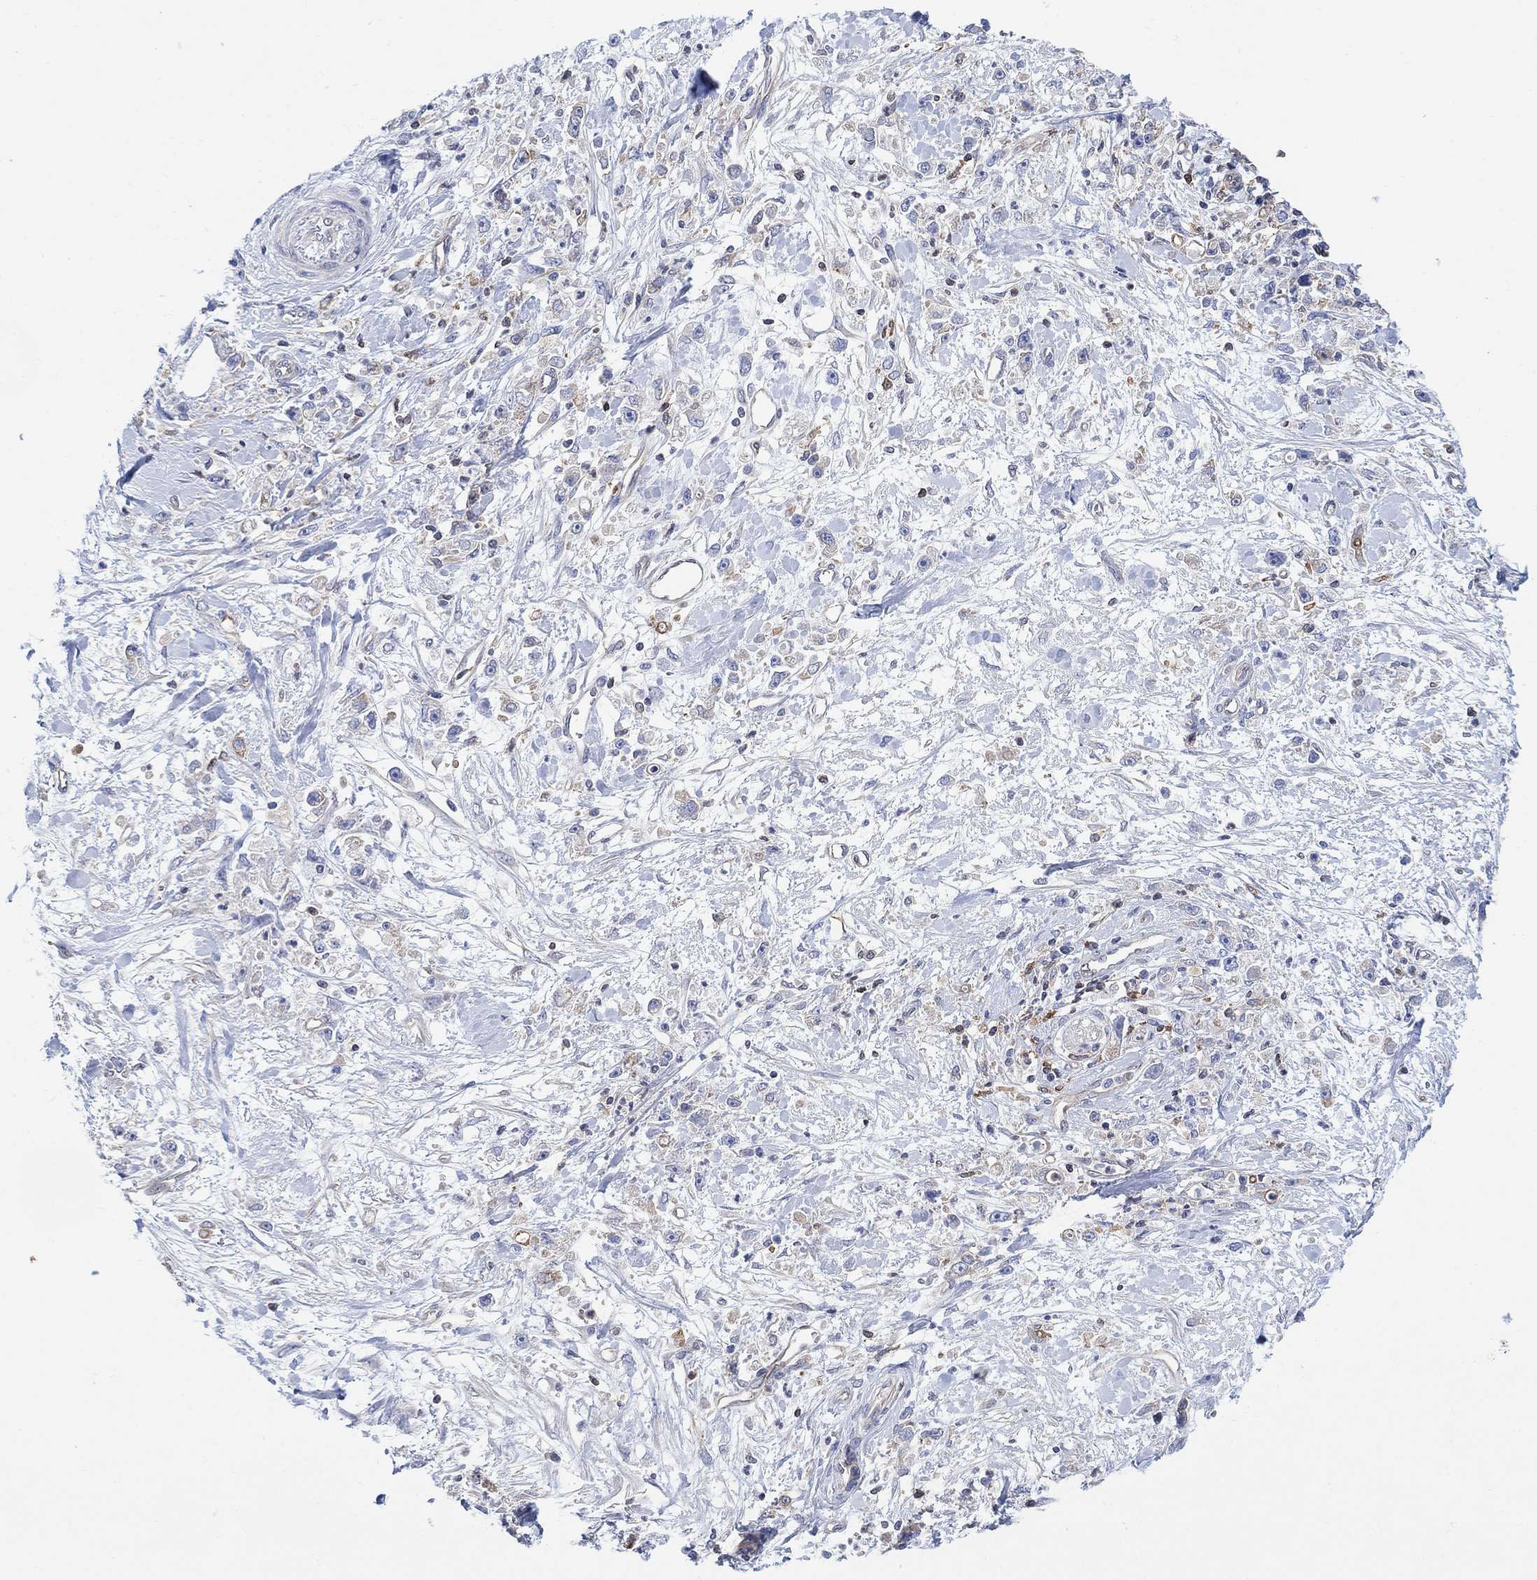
{"staining": {"intensity": "weak", "quantity": "25%-75%", "location": "cytoplasmic/membranous"}, "tissue": "stomach cancer", "cell_type": "Tumor cells", "image_type": "cancer", "snomed": [{"axis": "morphology", "description": "Adenocarcinoma, NOS"}, {"axis": "topography", "description": "Stomach"}], "caption": "A brown stain shows weak cytoplasmic/membranous expression of a protein in human stomach cancer (adenocarcinoma) tumor cells.", "gene": "GBP5", "patient": {"sex": "female", "age": 59}}